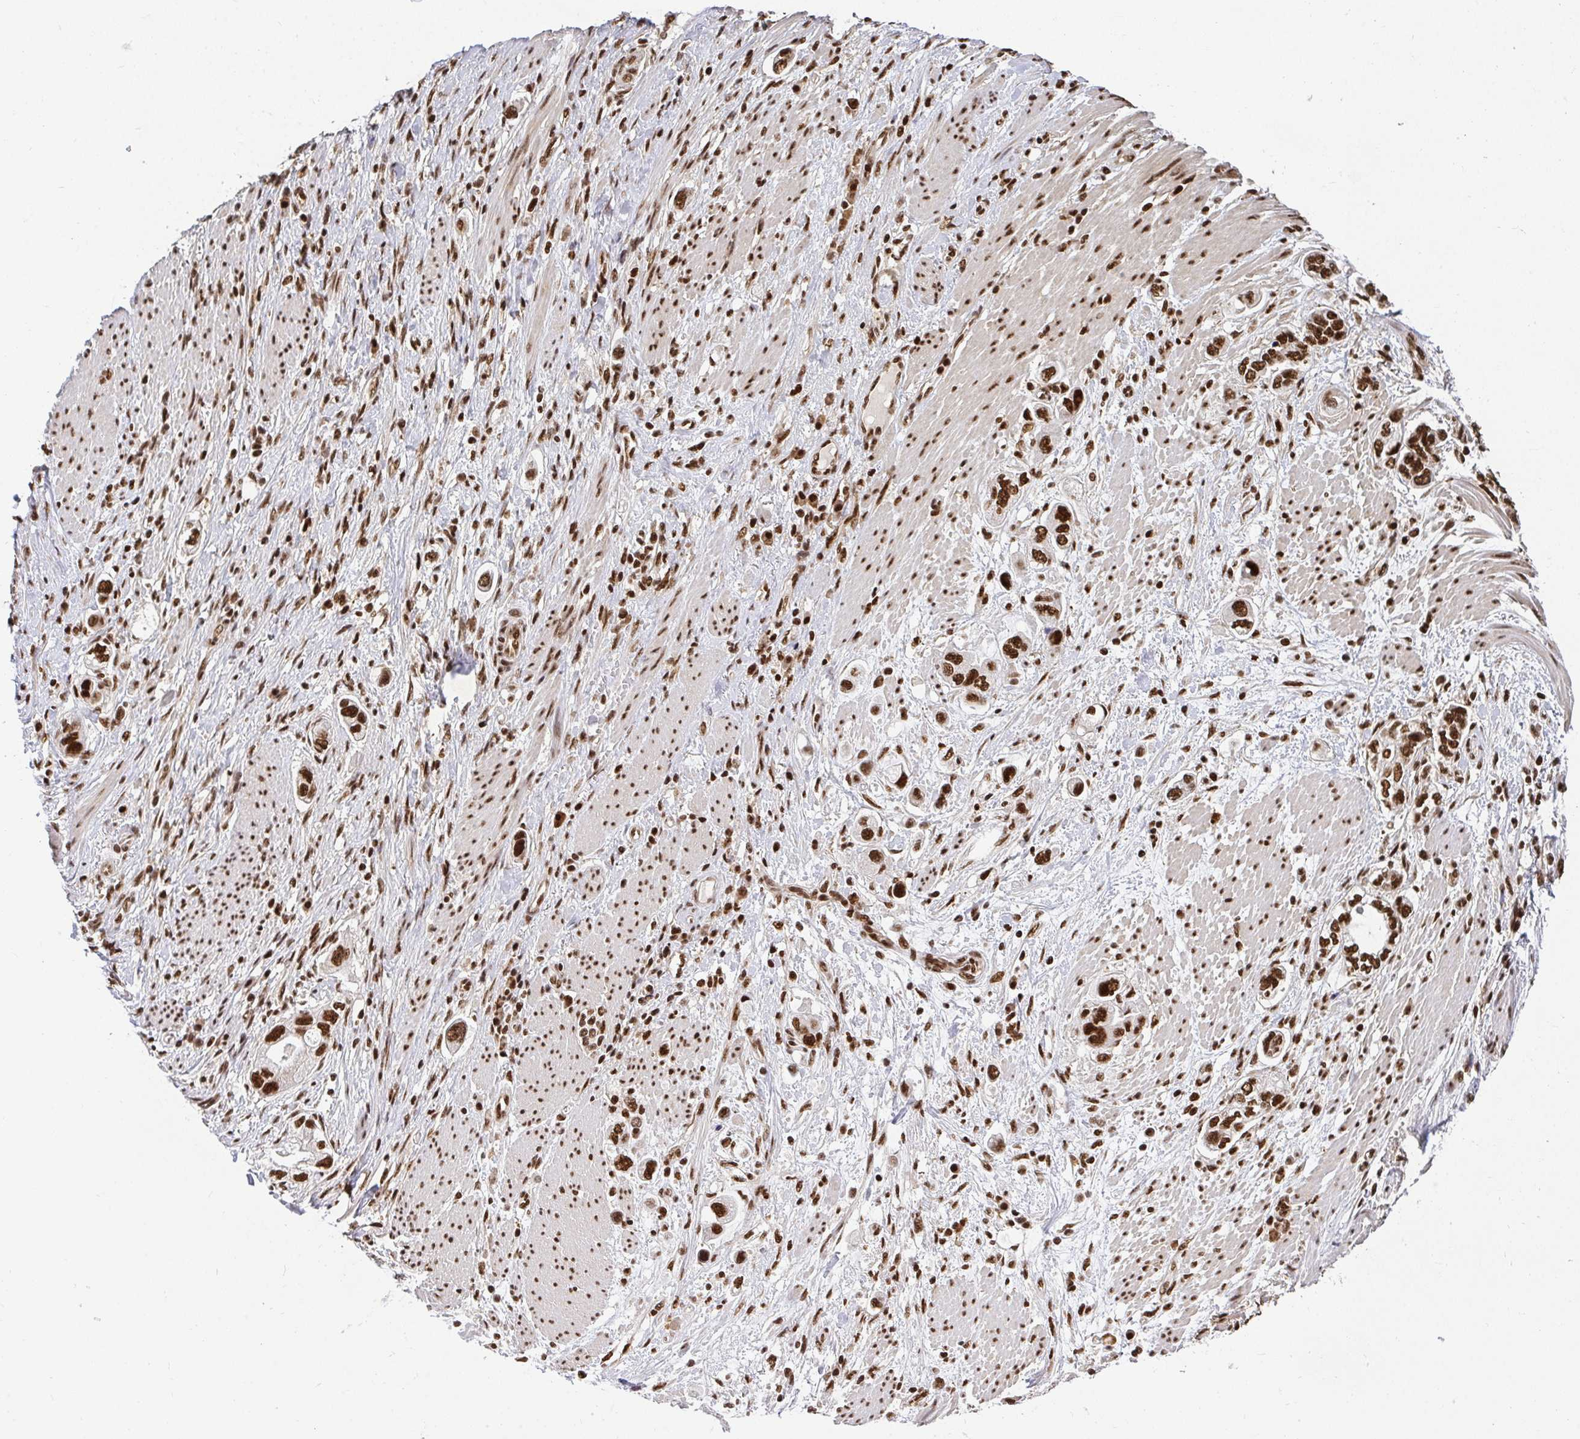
{"staining": {"intensity": "strong", "quantity": ">75%", "location": "nuclear"}, "tissue": "stomach cancer", "cell_type": "Tumor cells", "image_type": "cancer", "snomed": [{"axis": "morphology", "description": "Adenocarcinoma, NOS"}, {"axis": "topography", "description": "Stomach, lower"}], "caption": "Stomach cancer tissue demonstrates strong nuclear positivity in about >75% of tumor cells (IHC, brightfield microscopy, high magnification).", "gene": "U2AF1", "patient": {"sex": "female", "age": 93}}